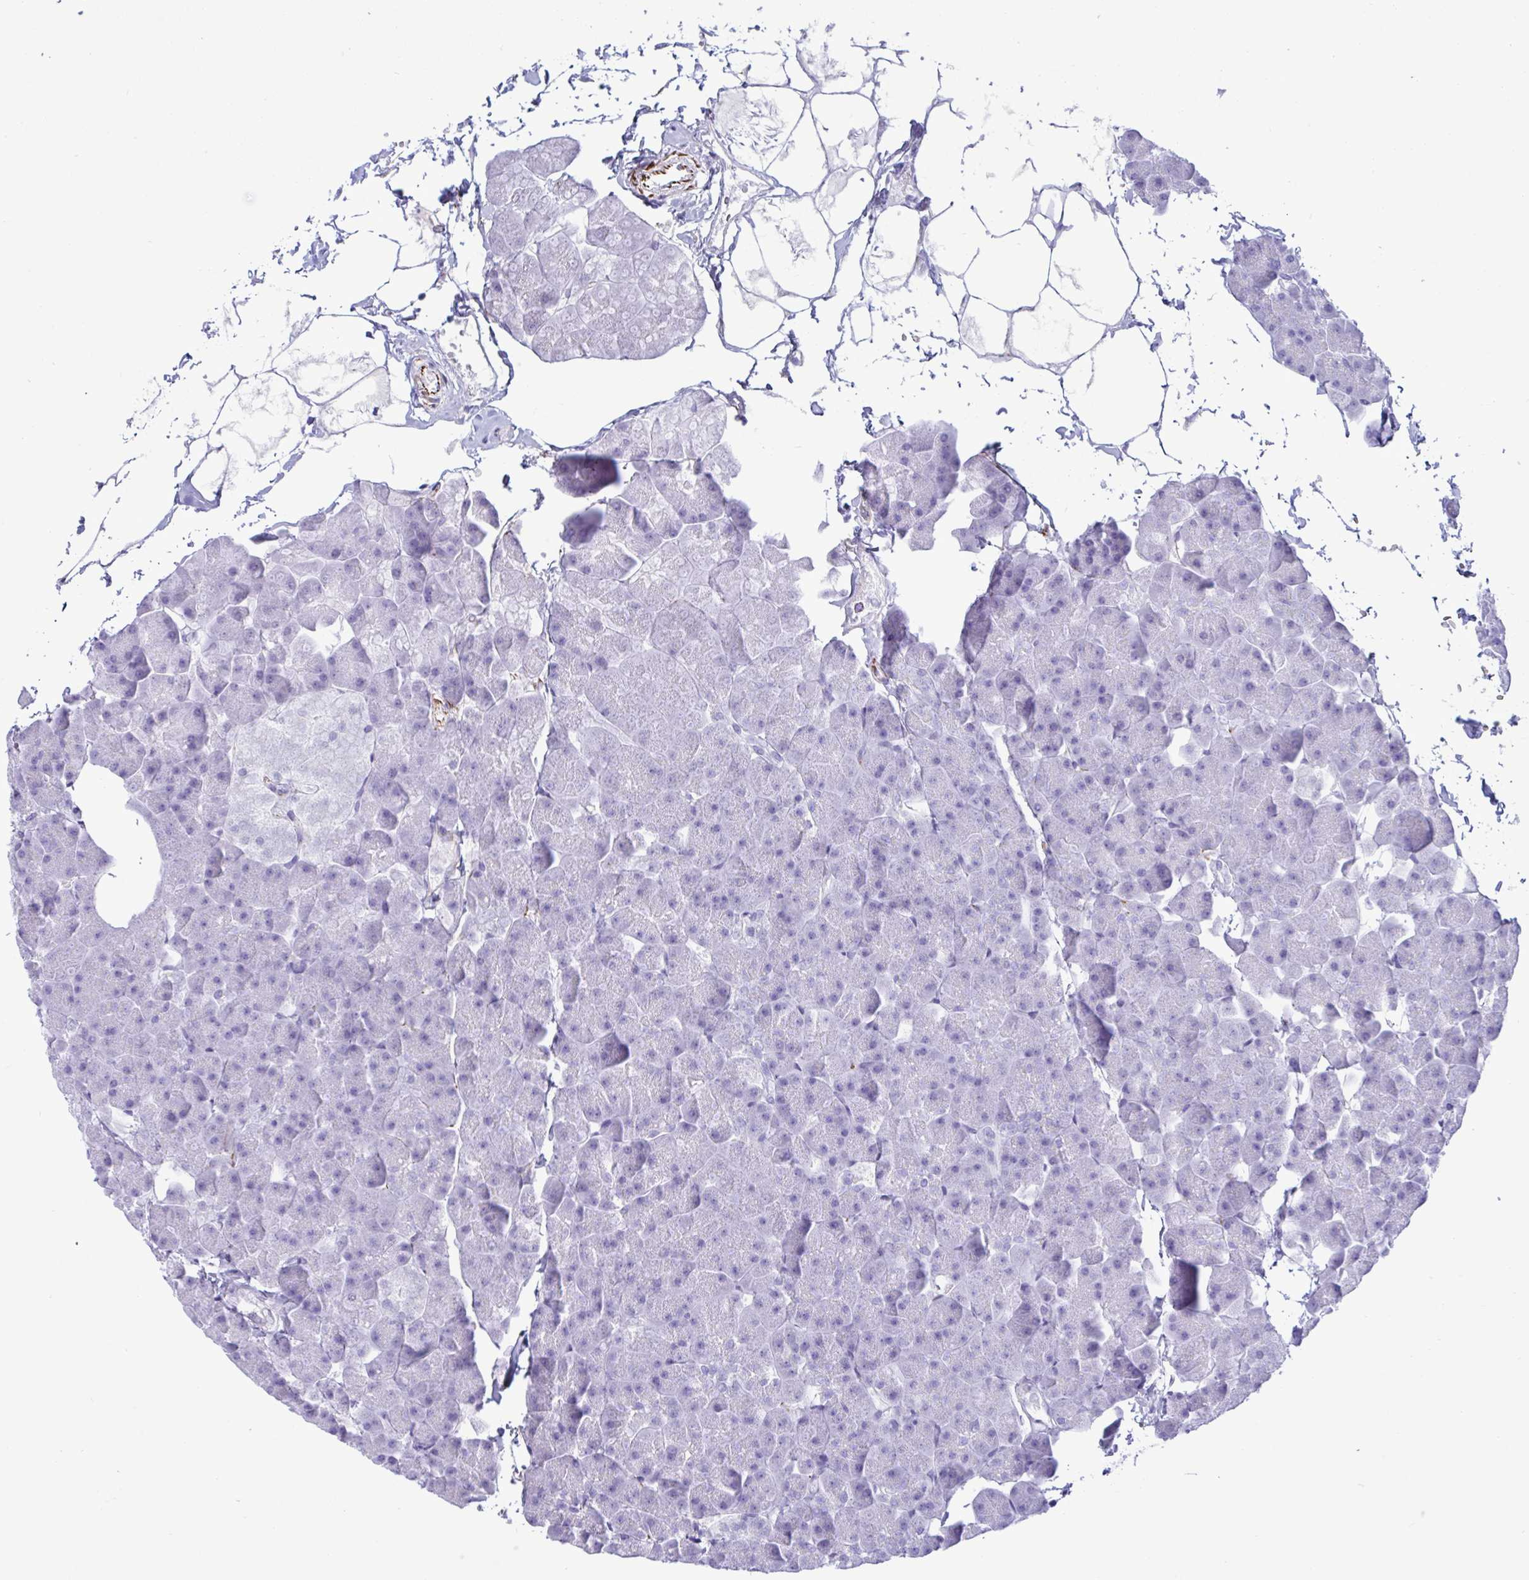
{"staining": {"intensity": "negative", "quantity": "none", "location": "none"}, "tissue": "pancreas", "cell_type": "Exocrine glandular cells", "image_type": "normal", "snomed": [{"axis": "morphology", "description": "Normal tissue, NOS"}, {"axis": "topography", "description": "Pancreas"}], "caption": "Immunohistochemistry (IHC) photomicrograph of unremarkable pancreas: human pancreas stained with DAB (3,3'-diaminobenzidine) demonstrates no significant protein staining in exocrine glandular cells. Nuclei are stained in blue.", "gene": "SMAD5", "patient": {"sex": "male", "age": 35}}